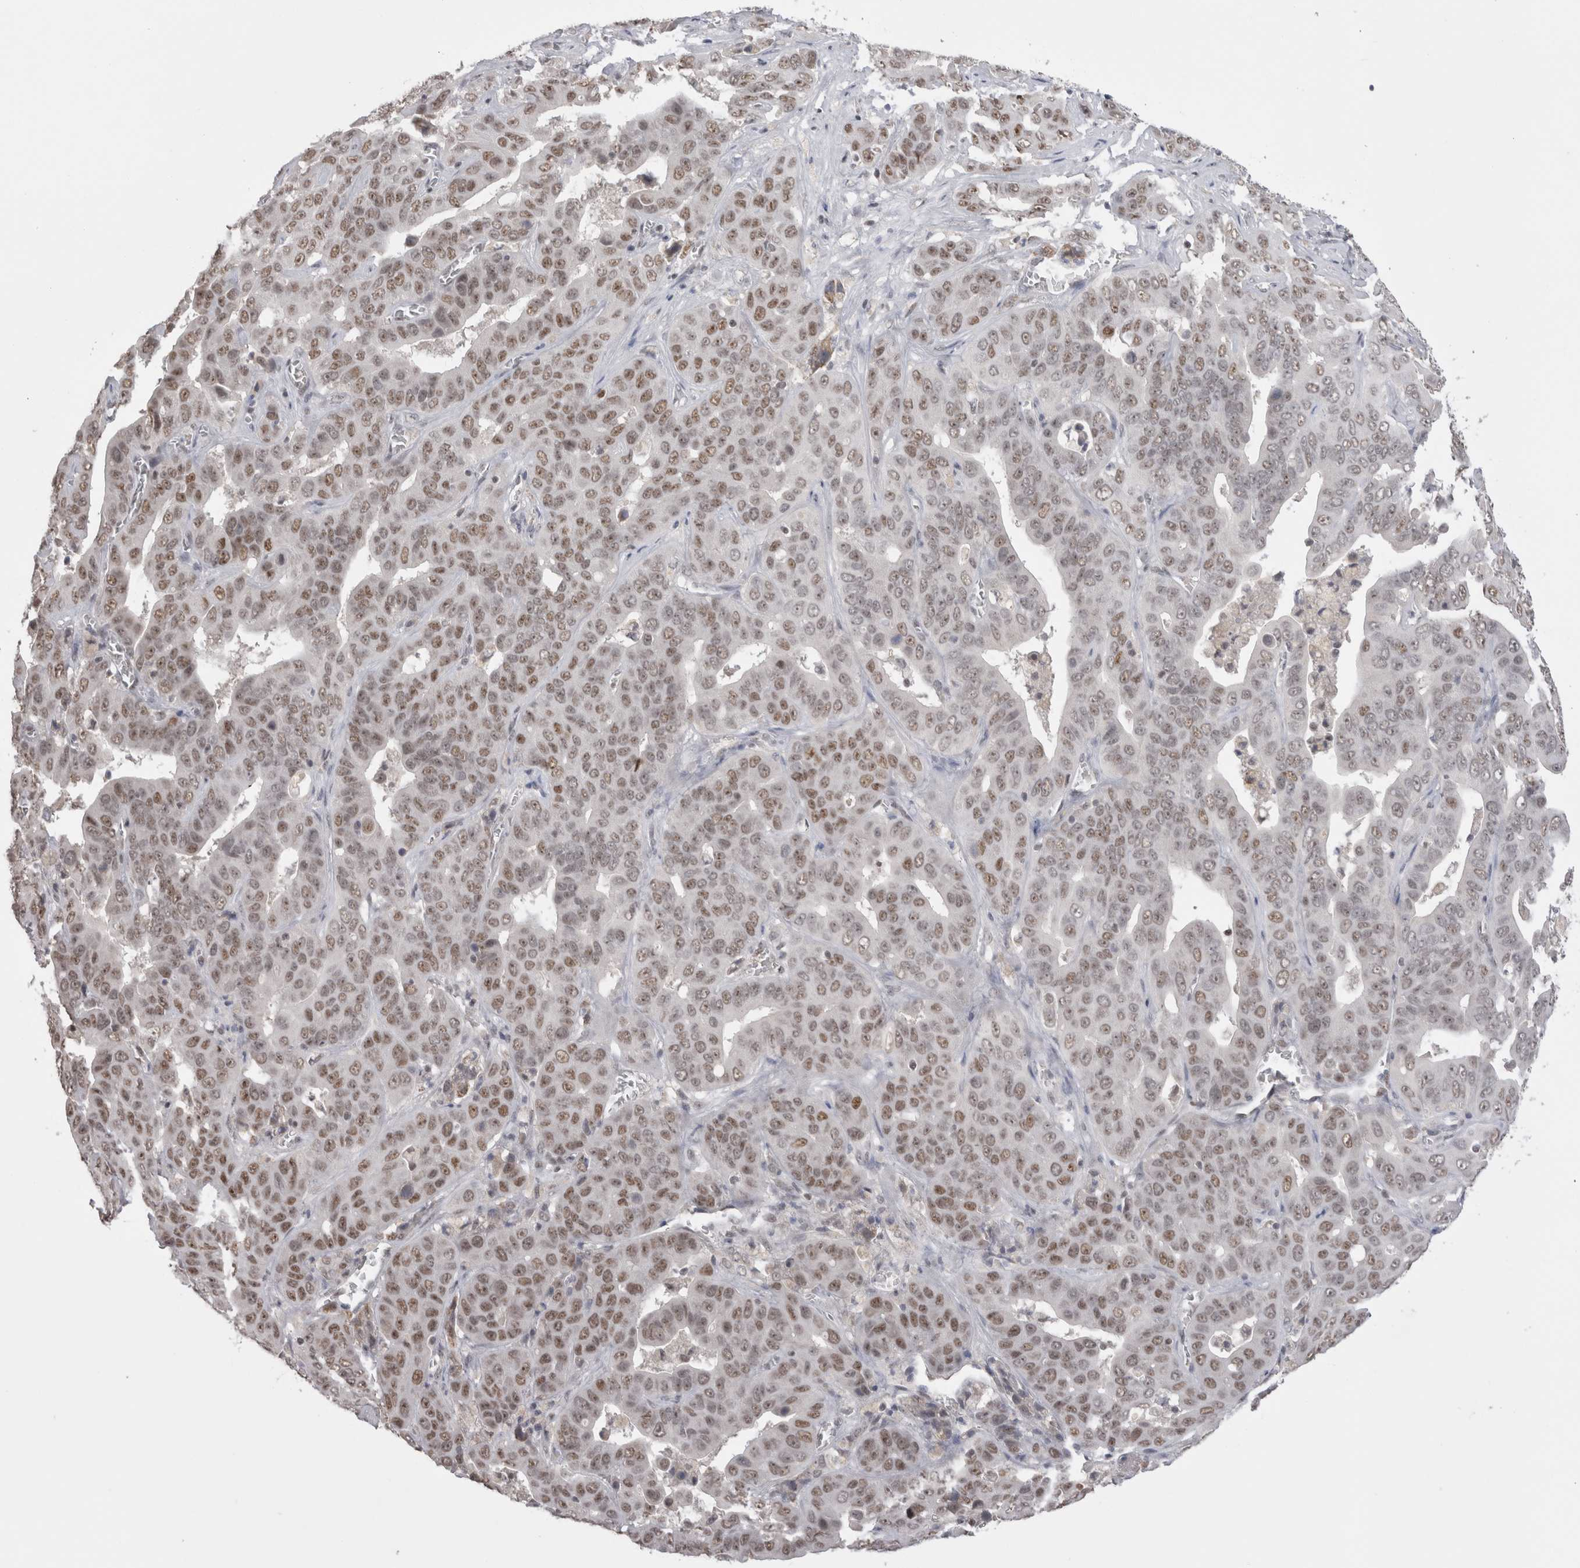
{"staining": {"intensity": "moderate", "quantity": ">75%", "location": "nuclear"}, "tissue": "liver cancer", "cell_type": "Tumor cells", "image_type": "cancer", "snomed": [{"axis": "morphology", "description": "Cholangiocarcinoma"}, {"axis": "topography", "description": "Liver"}], "caption": "Cholangiocarcinoma (liver) was stained to show a protein in brown. There is medium levels of moderate nuclear positivity in approximately >75% of tumor cells.", "gene": "DAXX", "patient": {"sex": "female", "age": 52}}